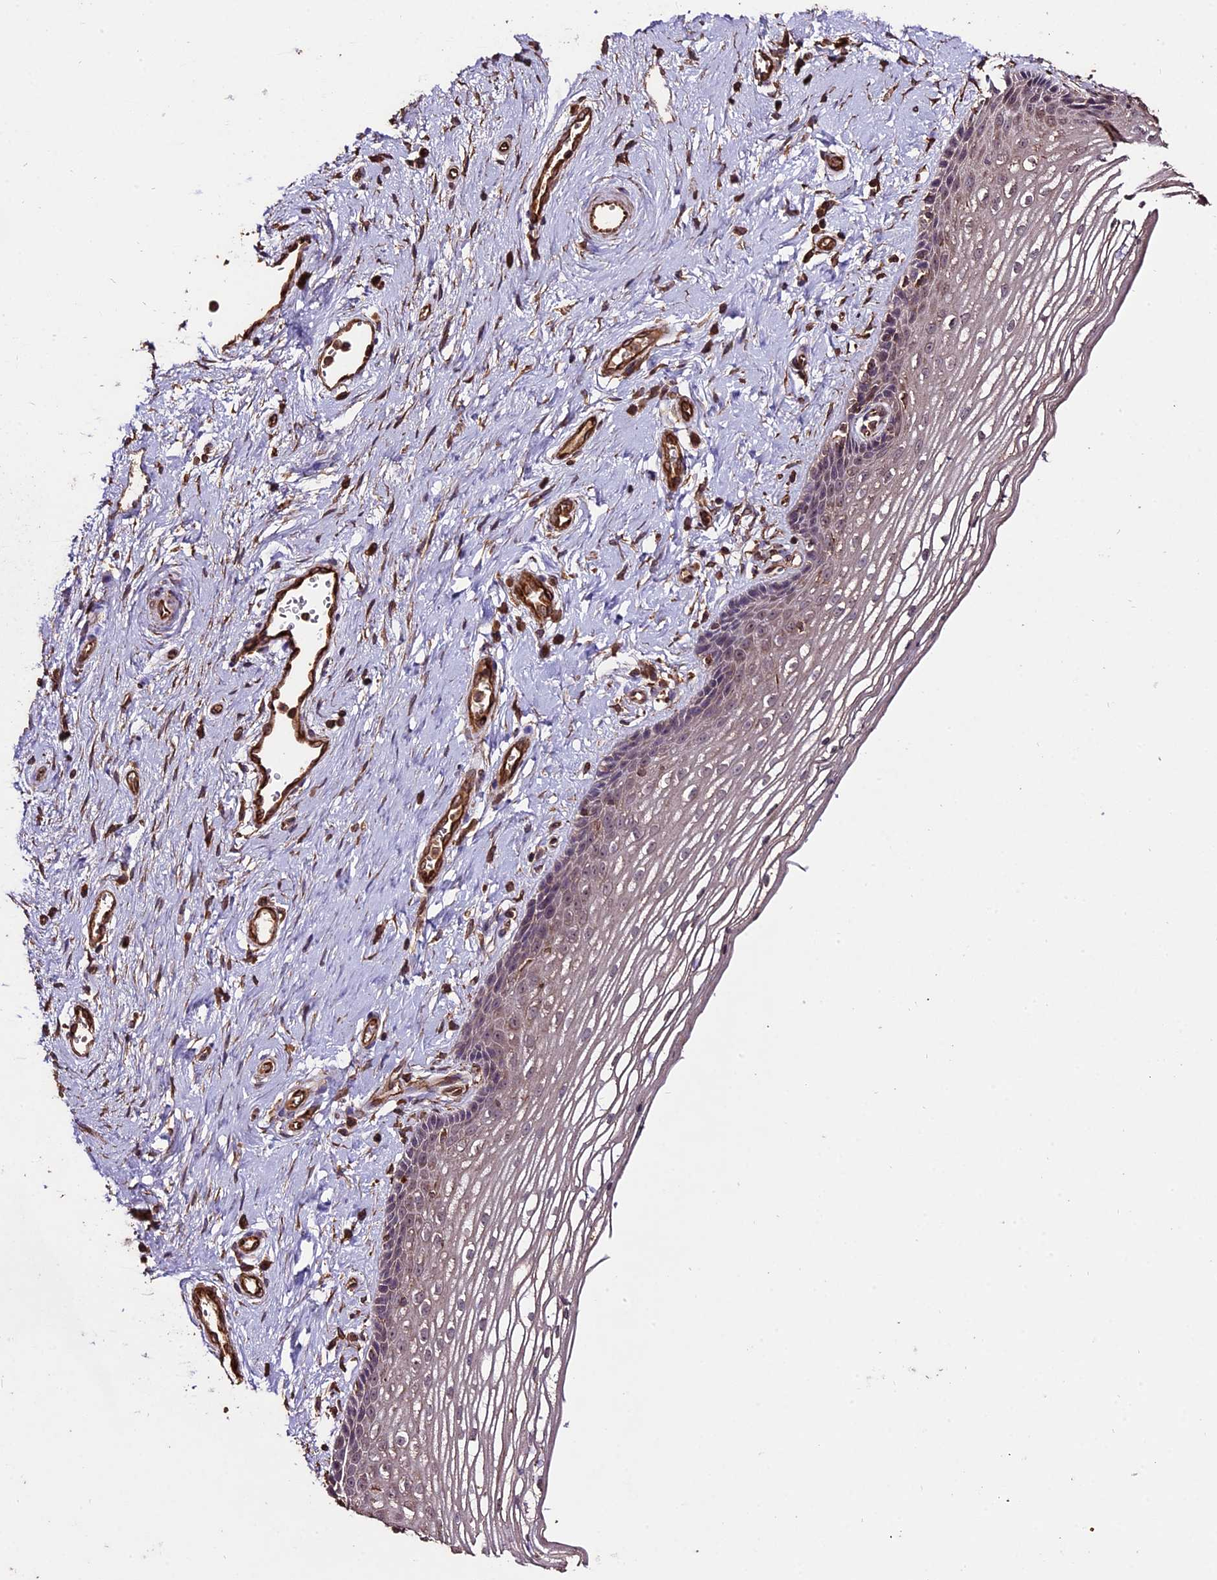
{"staining": {"intensity": "weak", "quantity": "25%-75%", "location": "cytoplasmic/membranous"}, "tissue": "vagina", "cell_type": "Squamous epithelial cells", "image_type": "normal", "snomed": [{"axis": "morphology", "description": "Normal tissue, NOS"}, {"axis": "topography", "description": "Vagina"}], "caption": "Protein positivity by immunohistochemistry (IHC) reveals weak cytoplasmic/membranous staining in about 25%-75% of squamous epithelial cells in unremarkable vagina. The staining was performed using DAB (3,3'-diaminobenzidine) to visualize the protein expression in brown, while the nuclei were stained in blue with hematoxylin (Magnification: 20x).", "gene": "TTLL10", "patient": {"sex": "female", "age": 46}}